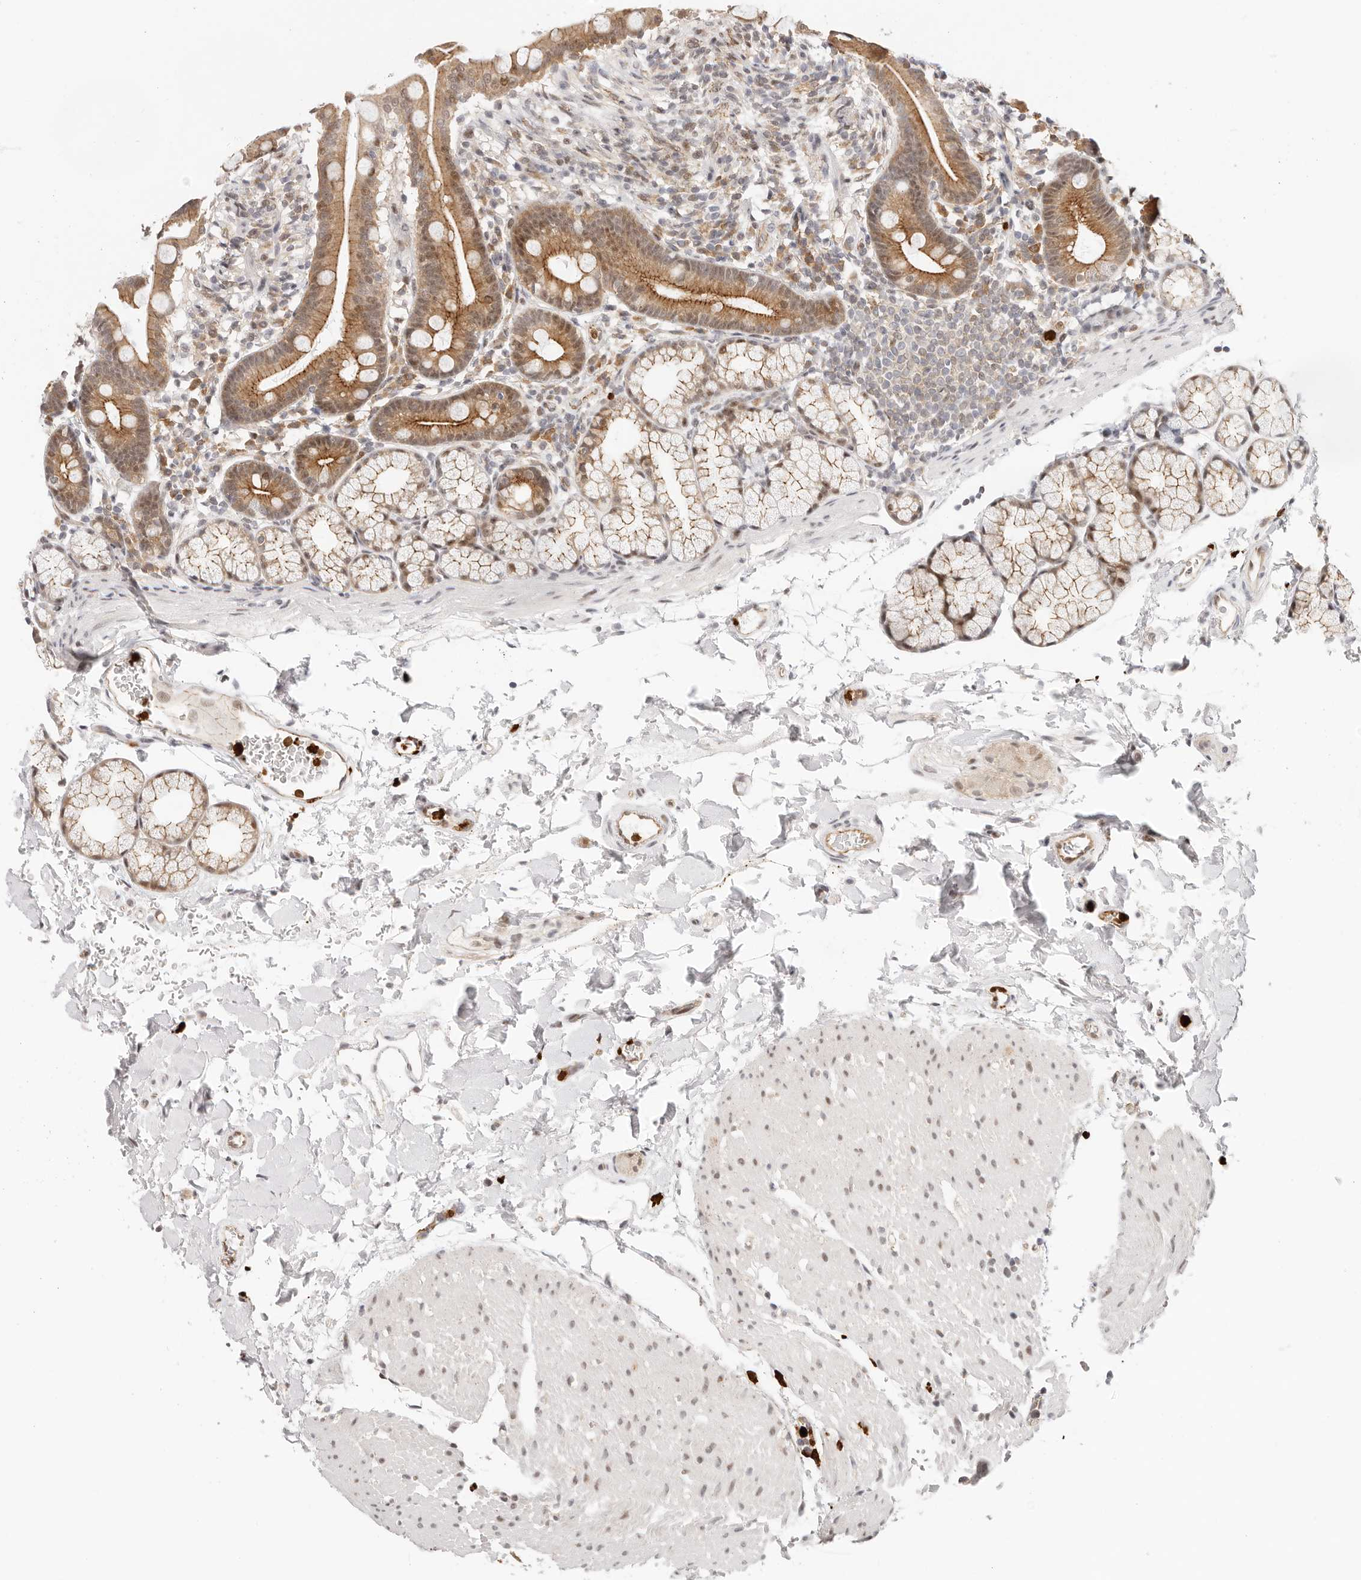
{"staining": {"intensity": "moderate", "quantity": ">75%", "location": "cytoplasmic/membranous,nuclear"}, "tissue": "duodenum", "cell_type": "Glandular cells", "image_type": "normal", "snomed": [{"axis": "morphology", "description": "Normal tissue, NOS"}, {"axis": "topography", "description": "Duodenum"}], "caption": "Glandular cells reveal medium levels of moderate cytoplasmic/membranous,nuclear expression in about >75% of cells in unremarkable human duodenum.", "gene": "AFDN", "patient": {"sex": "male", "age": 54}}